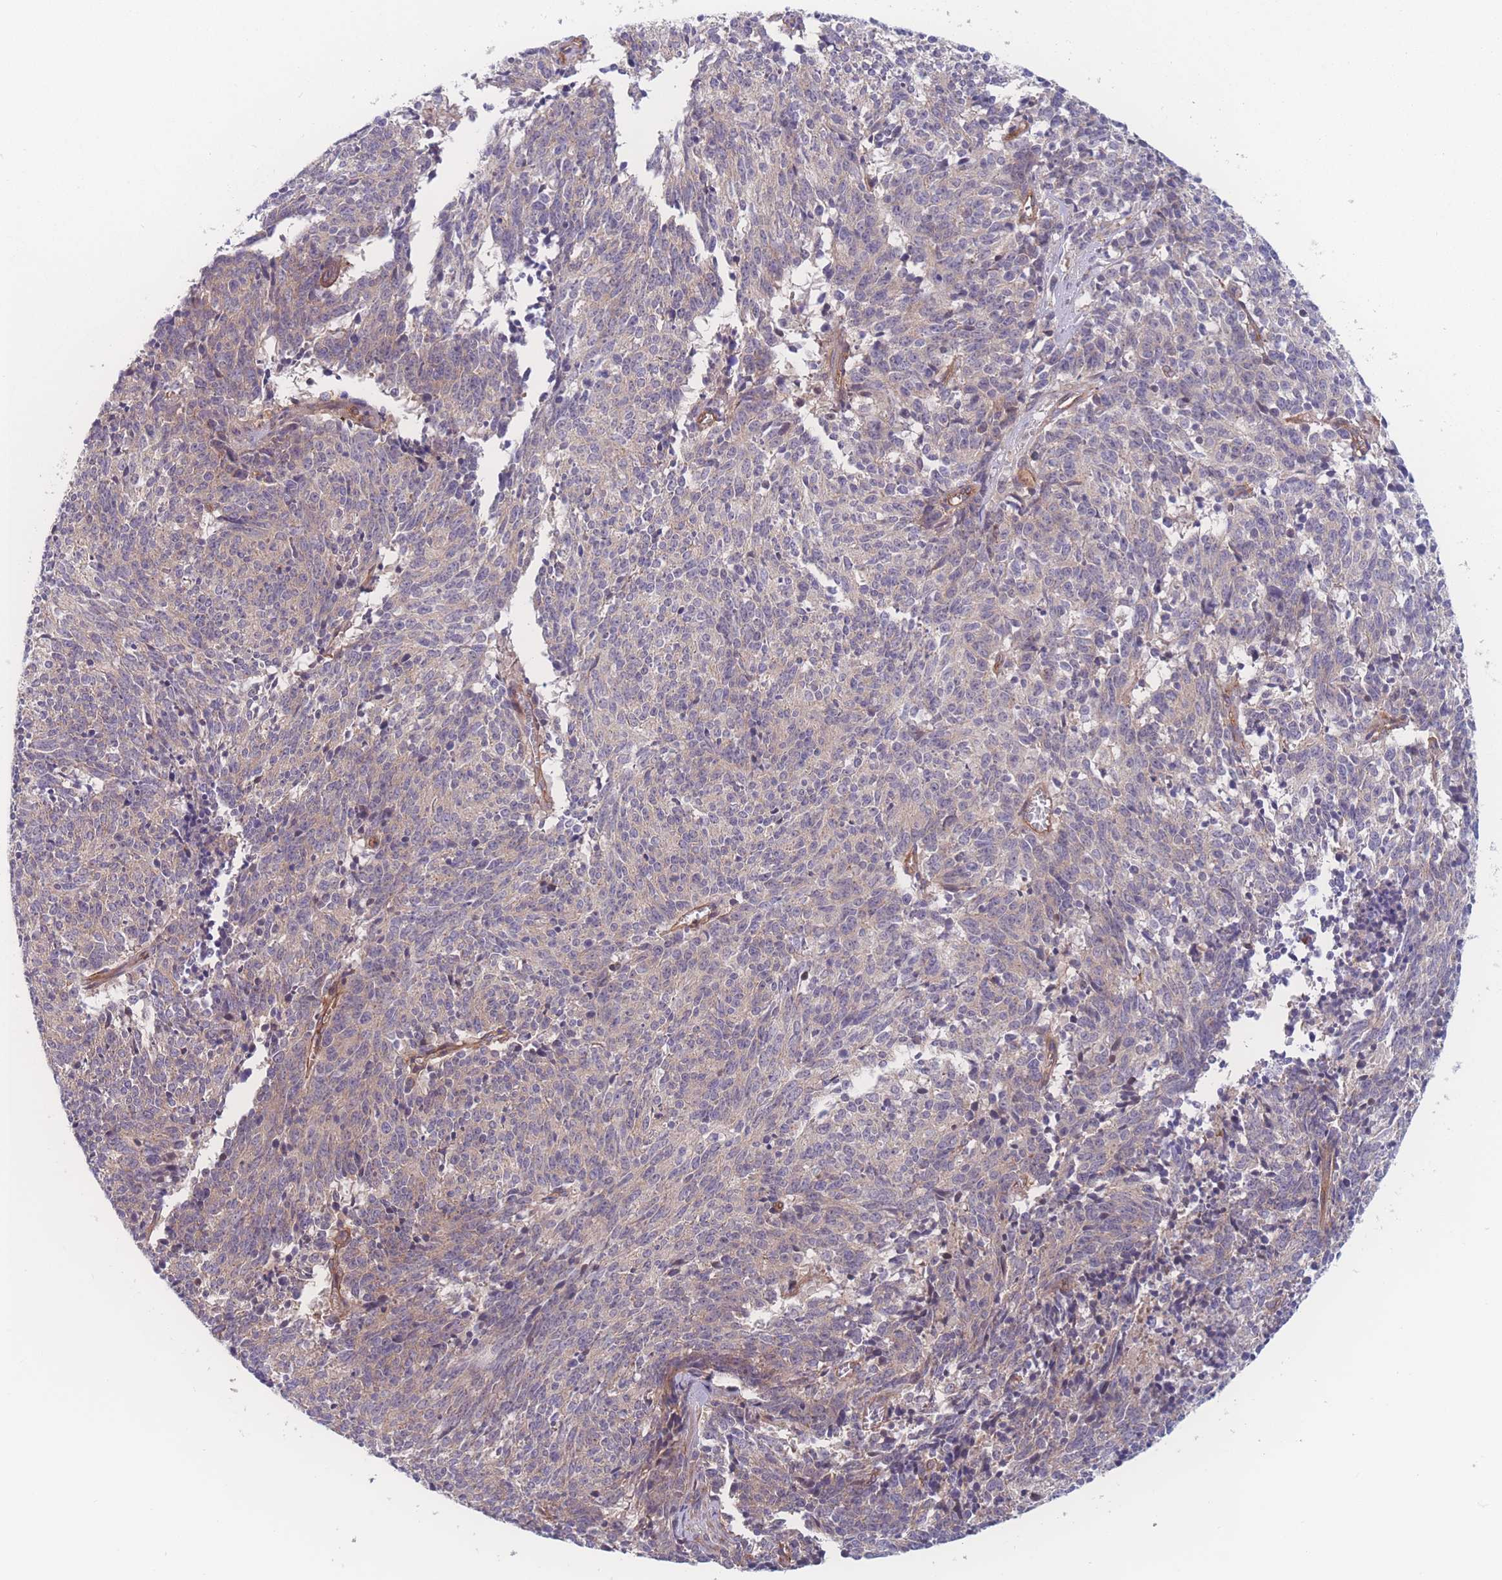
{"staining": {"intensity": "moderate", "quantity": "25%-75%", "location": "cytoplasmic/membranous"}, "tissue": "cervical cancer", "cell_type": "Tumor cells", "image_type": "cancer", "snomed": [{"axis": "morphology", "description": "Squamous cell carcinoma, NOS"}, {"axis": "topography", "description": "Cervix"}], "caption": "A histopathology image of human cervical squamous cell carcinoma stained for a protein shows moderate cytoplasmic/membranous brown staining in tumor cells.", "gene": "CFAP97", "patient": {"sex": "female", "age": 29}}